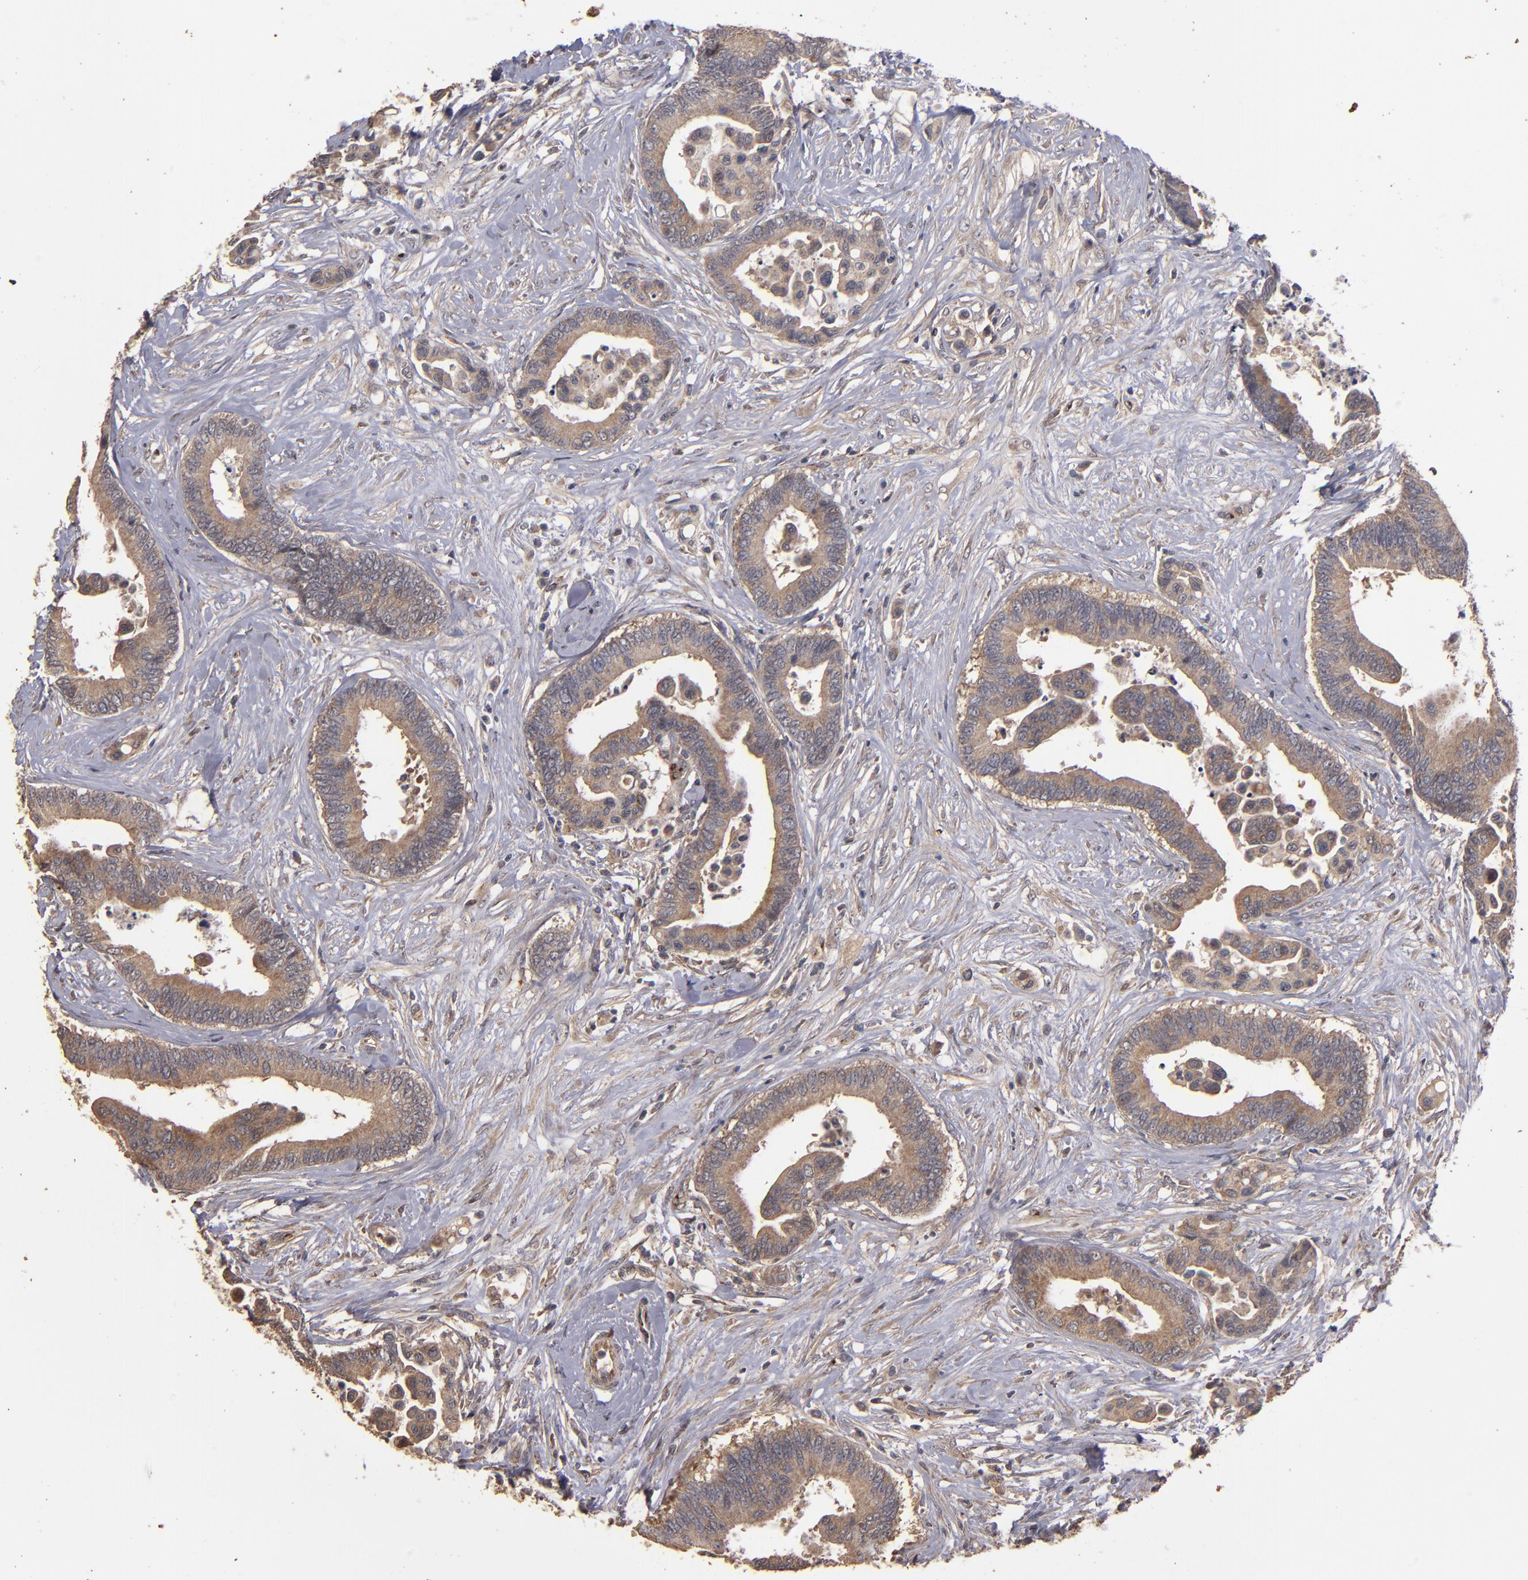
{"staining": {"intensity": "strong", "quantity": ">75%", "location": "cytoplasmic/membranous"}, "tissue": "colorectal cancer", "cell_type": "Tumor cells", "image_type": "cancer", "snomed": [{"axis": "morphology", "description": "Adenocarcinoma, NOS"}, {"axis": "topography", "description": "Colon"}], "caption": "Adenocarcinoma (colorectal) stained with DAB immunohistochemistry reveals high levels of strong cytoplasmic/membranous staining in approximately >75% of tumor cells.", "gene": "DIPK2B", "patient": {"sex": "male", "age": 82}}